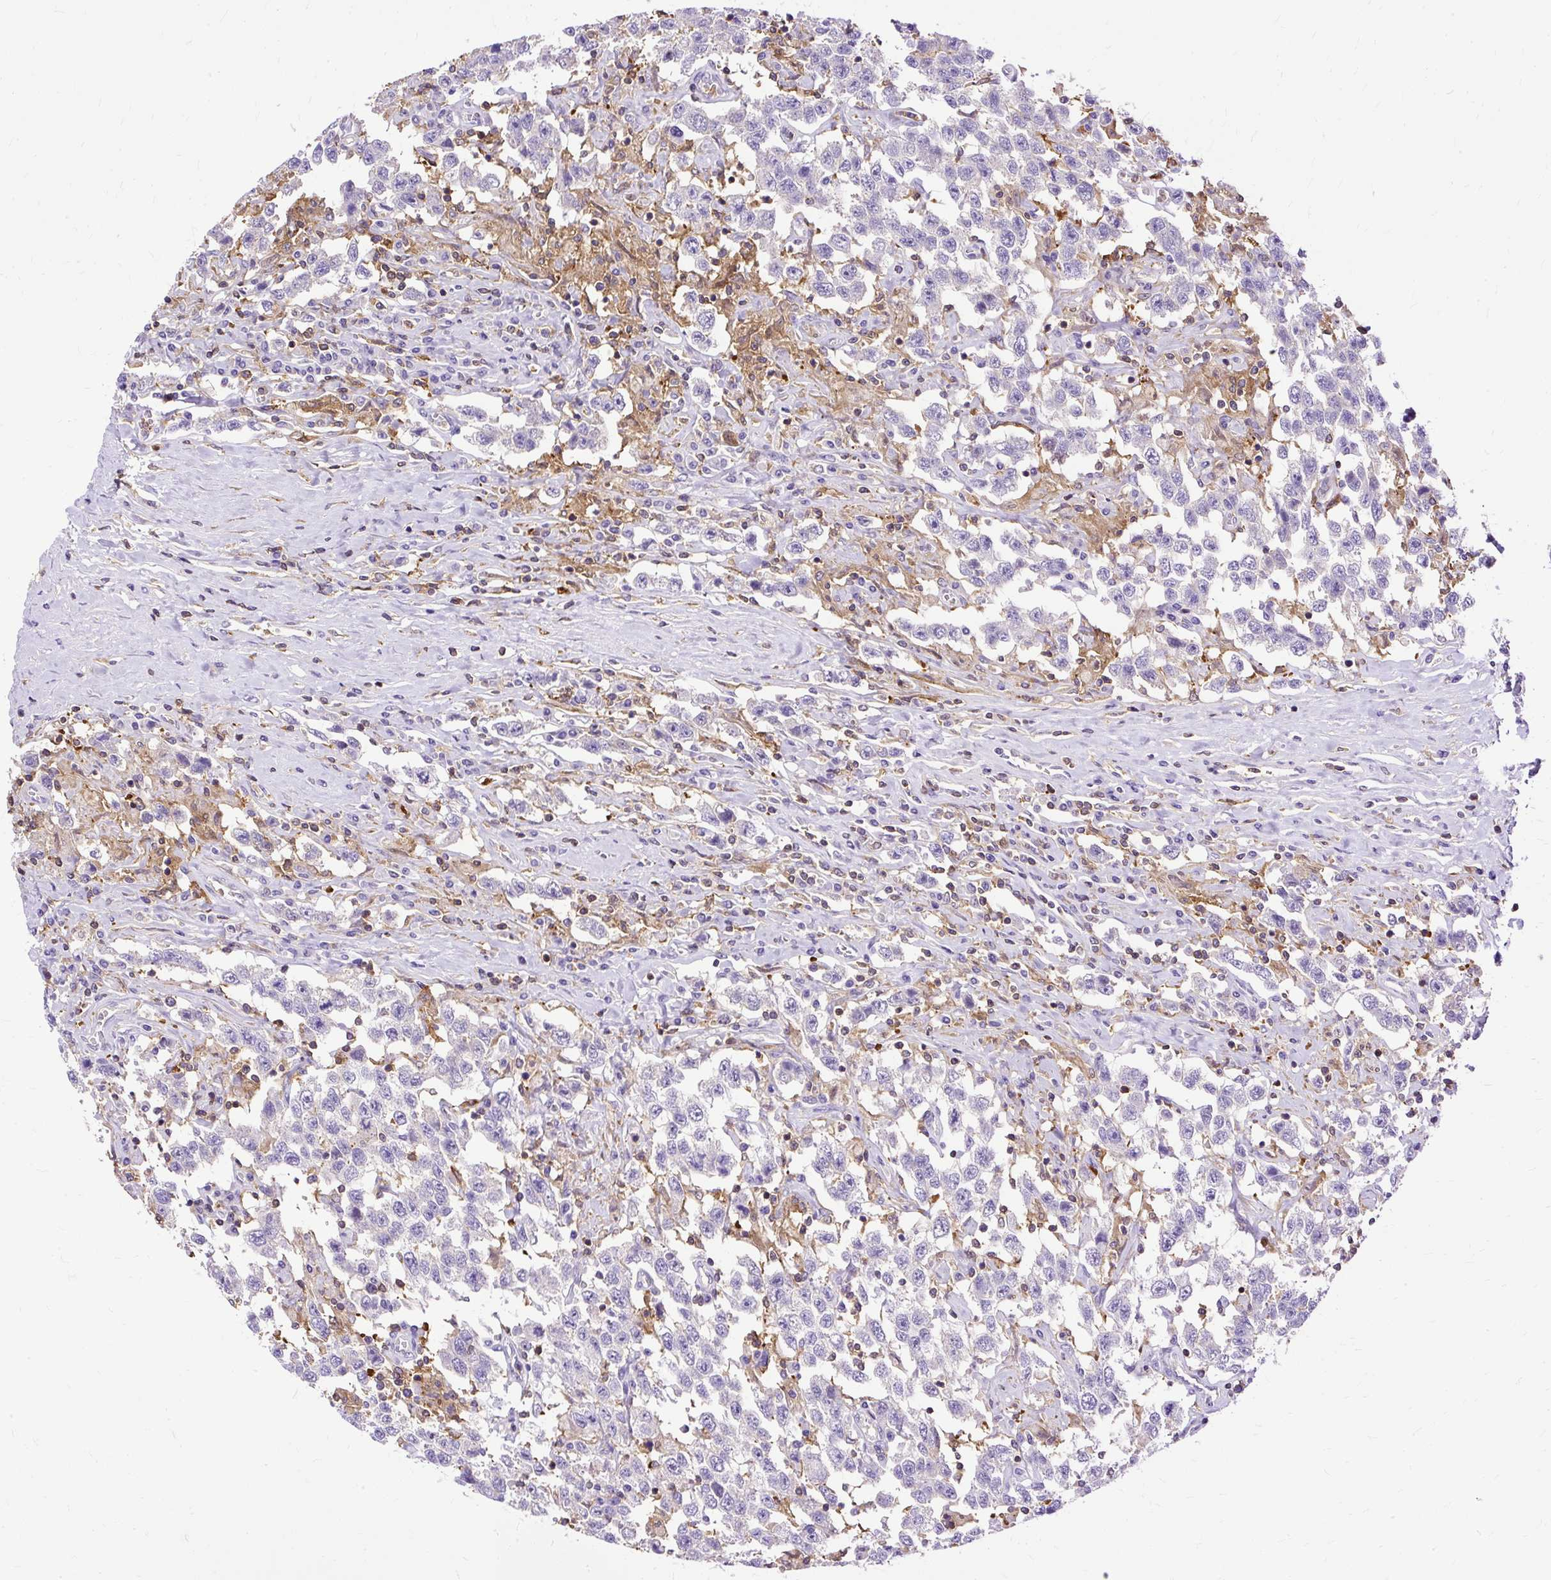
{"staining": {"intensity": "negative", "quantity": "none", "location": "none"}, "tissue": "testis cancer", "cell_type": "Tumor cells", "image_type": "cancer", "snomed": [{"axis": "morphology", "description": "Seminoma, NOS"}, {"axis": "topography", "description": "Testis"}], "caption": "IHC histopathology image of neoplastic tissue: human testis cancer (seminoma) stained with DAB reveals no significant protein positivity in tumor cells.", "gene": "TWF2", "patient": {"sex": "male", "age": 41}}